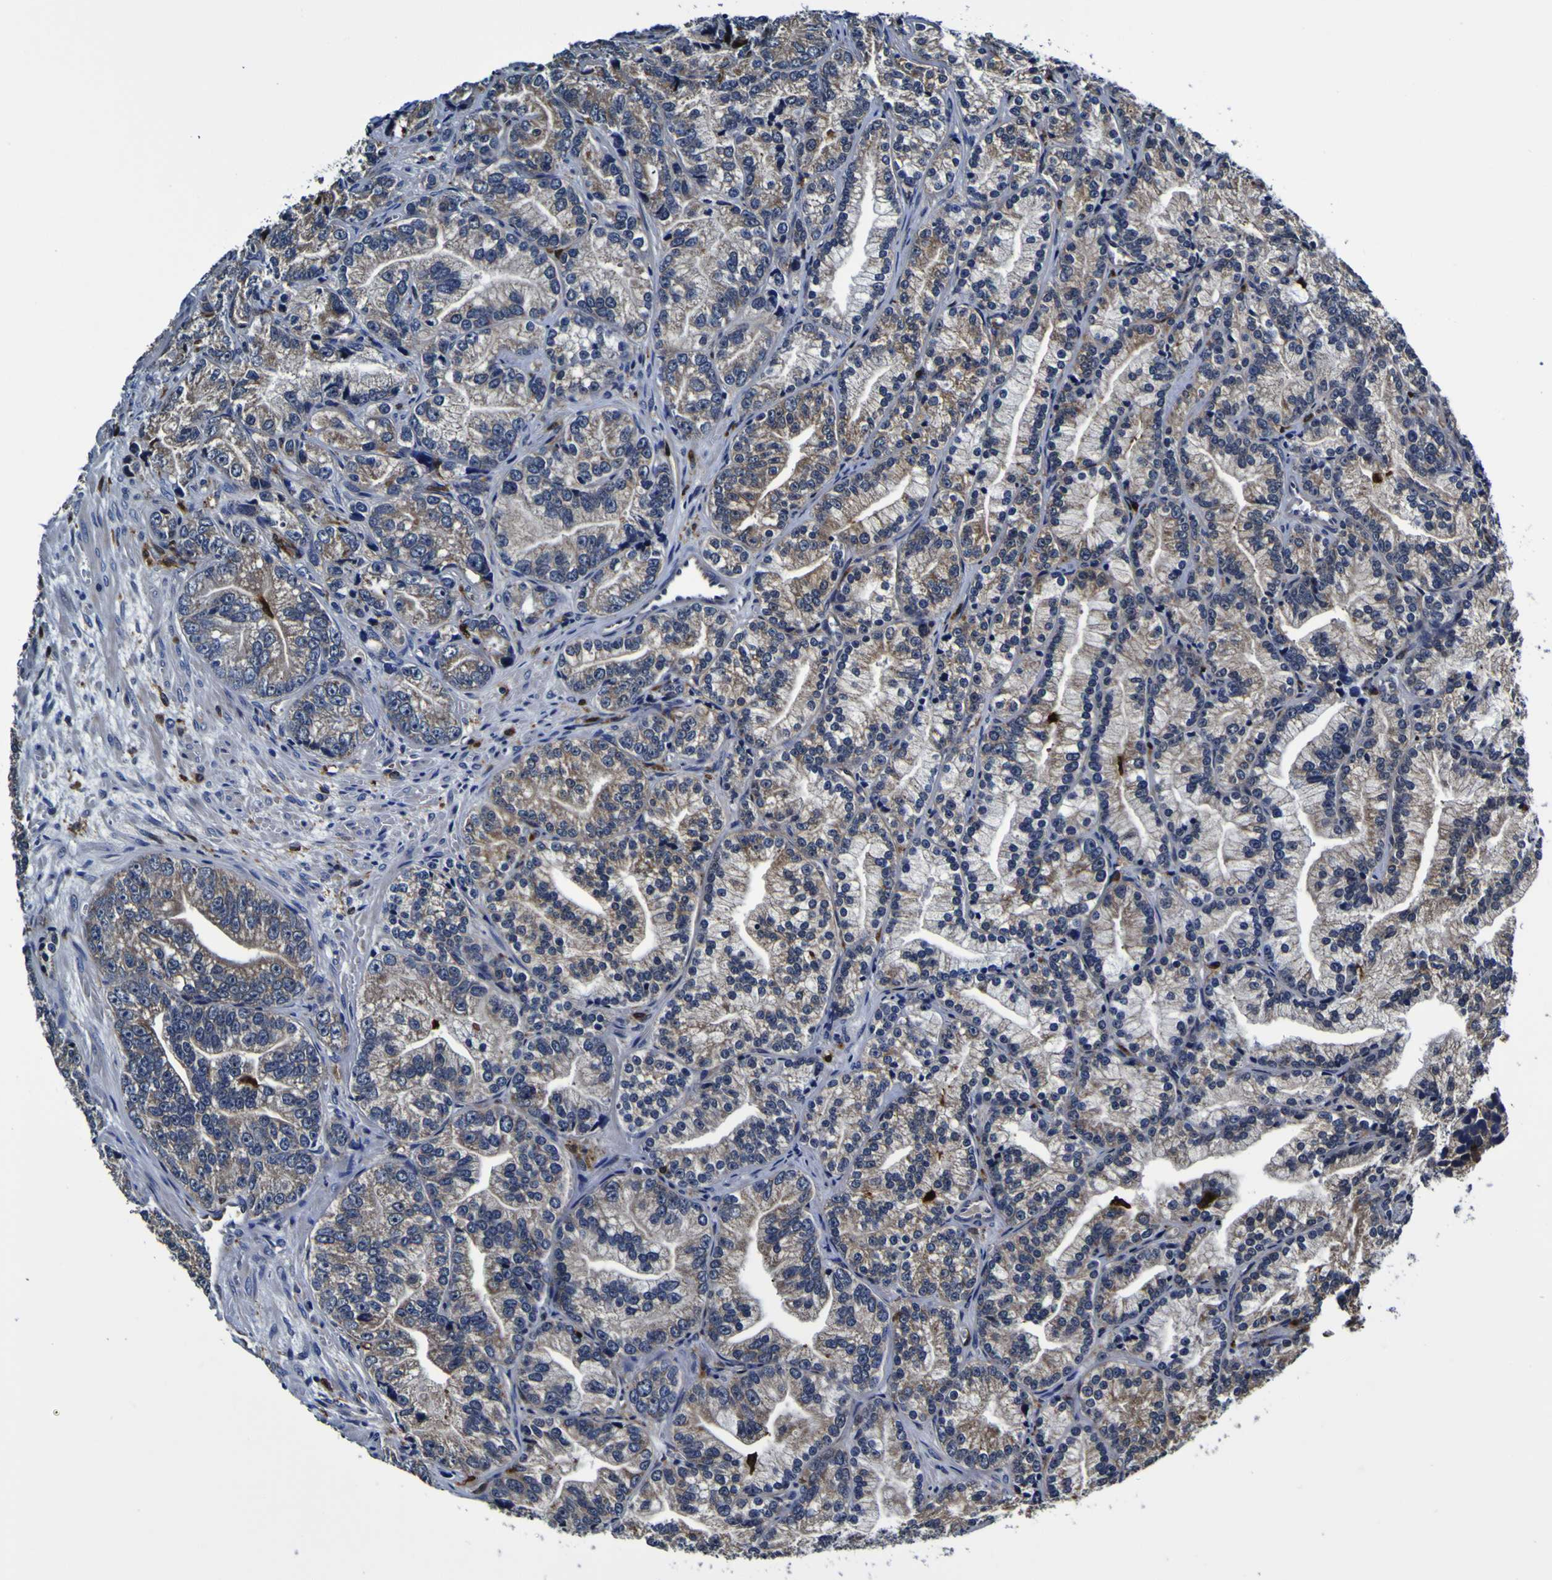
{"staining": {"intensity": "weak", "quantity": "<25%", "location": "cytoplasmic/membranous"}, "tissue": "prostate cancer", "cell_type": "Tumor cells", "image_type": "cancer", "snomed": [{"axis": "morphology", "description": "Adenocarcinoma, Low grade"}, {"axis": "topography", "description": "Prostate"}], "caption": "Prostate cancer (low-grade adenocarcinoma) was stained to show a protein in brown. There is no significant expression in tumor cells.", "gene": "GPX1", "patient": {"sex": "male", "age": 89}}